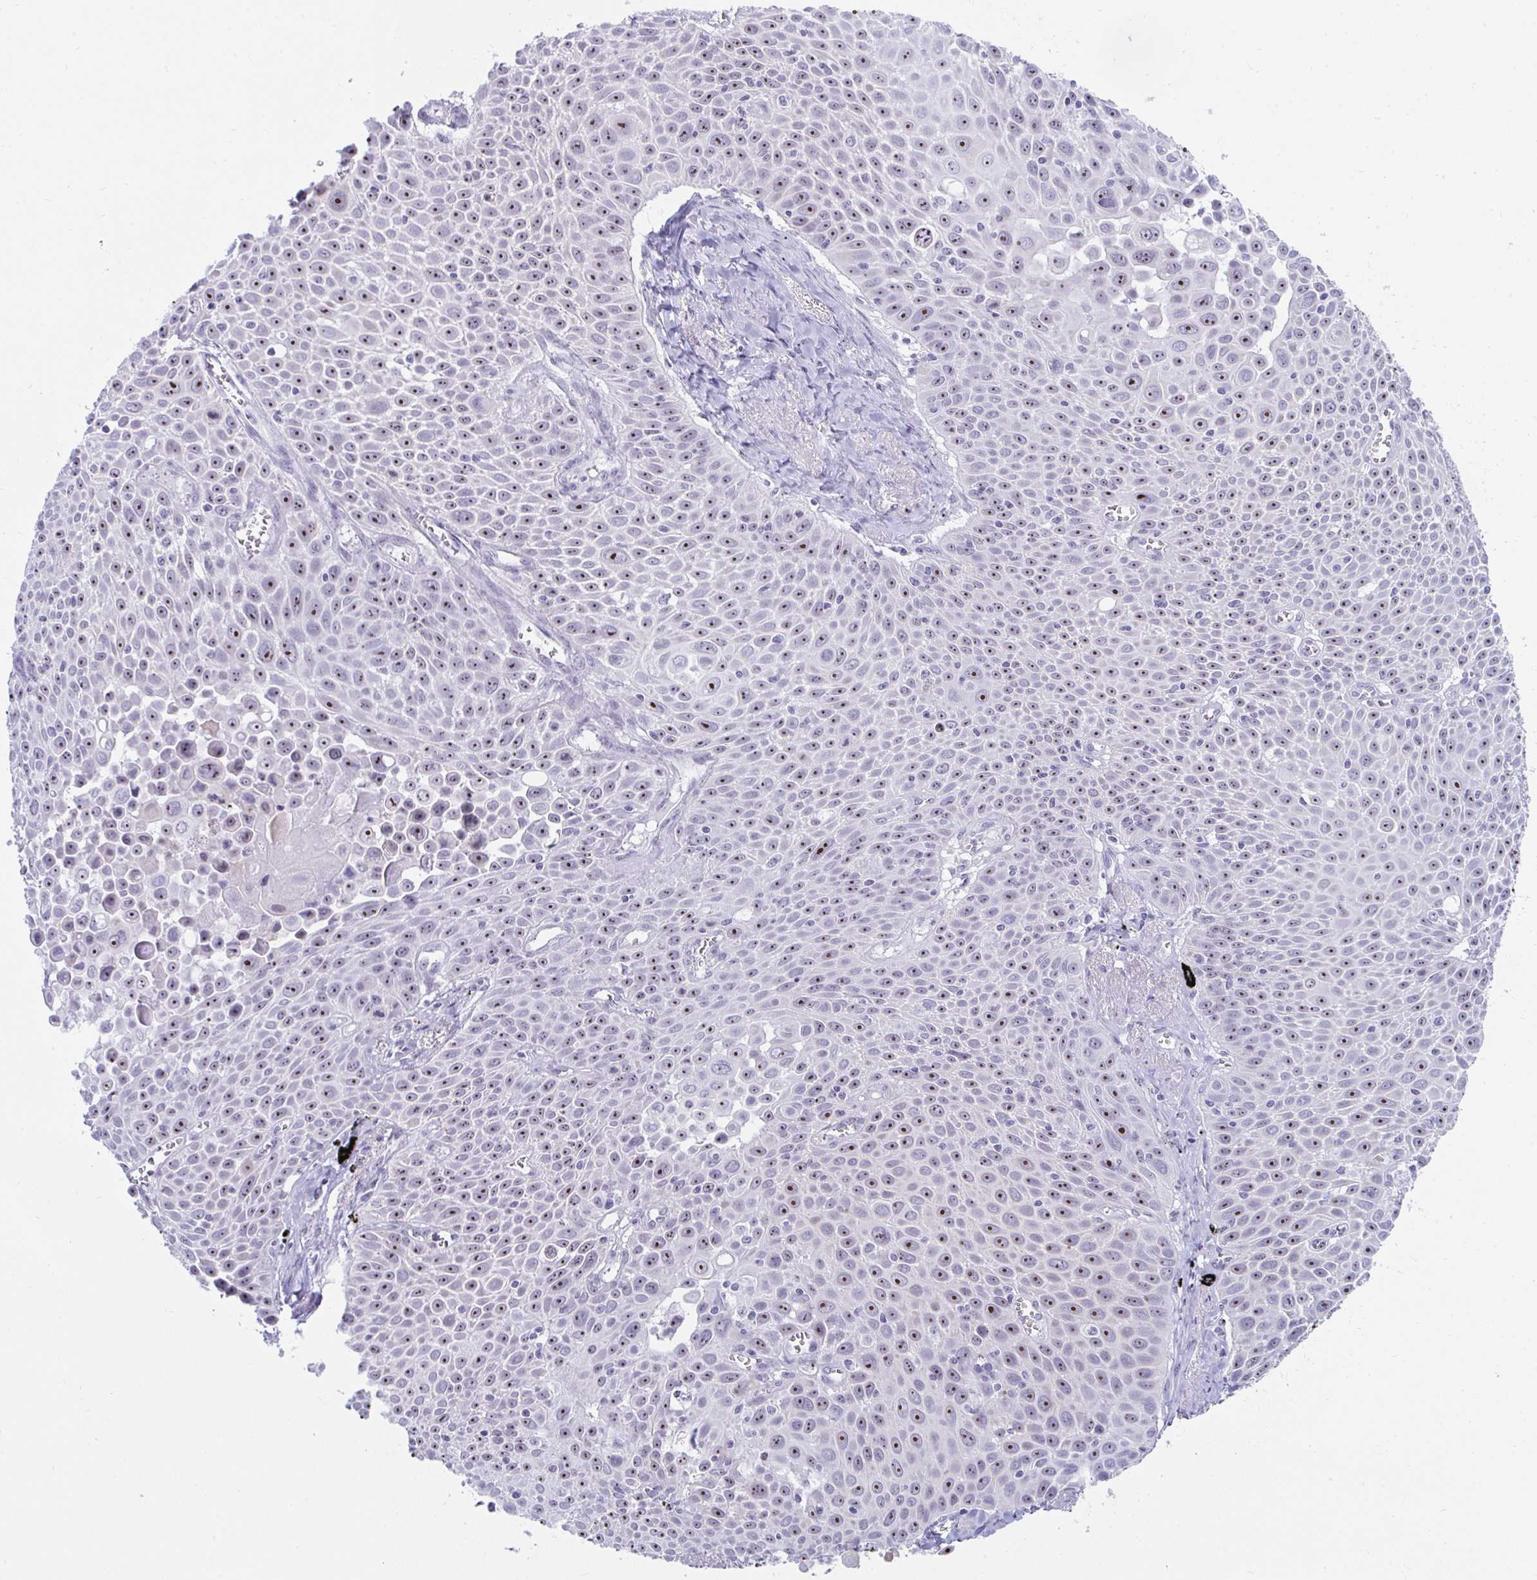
{"staining": {"intensity": "moderate", "quantity": ">75%", "location": "nuclear"}, "tissue": "lung cancer", "cell_type": "Tumor cells", "image_type": "cancer", "snomed": [{"axis": "morphology", "description": "Squamous cell carcinoma, NOS"}, {"axis": "morphology", "description": "Squamous cell carcinoma, metastatic, NOS"}, {"axis": "topography", "description": "Lymph node"}, {"axis": "topography", "description": "Lung"}], "caption": "Immunohistochemistry (IHC) histopathology image of neoplastic tissue: lung cancer stained using immunohistochemistry (IHC) displays medium levels of moderate protein expression localized specifically in the nuclear of tumor cells, appearing as a nuclear brown color.", "gene": "NOP10", "patient": {"sex": "female", "age": 62}}